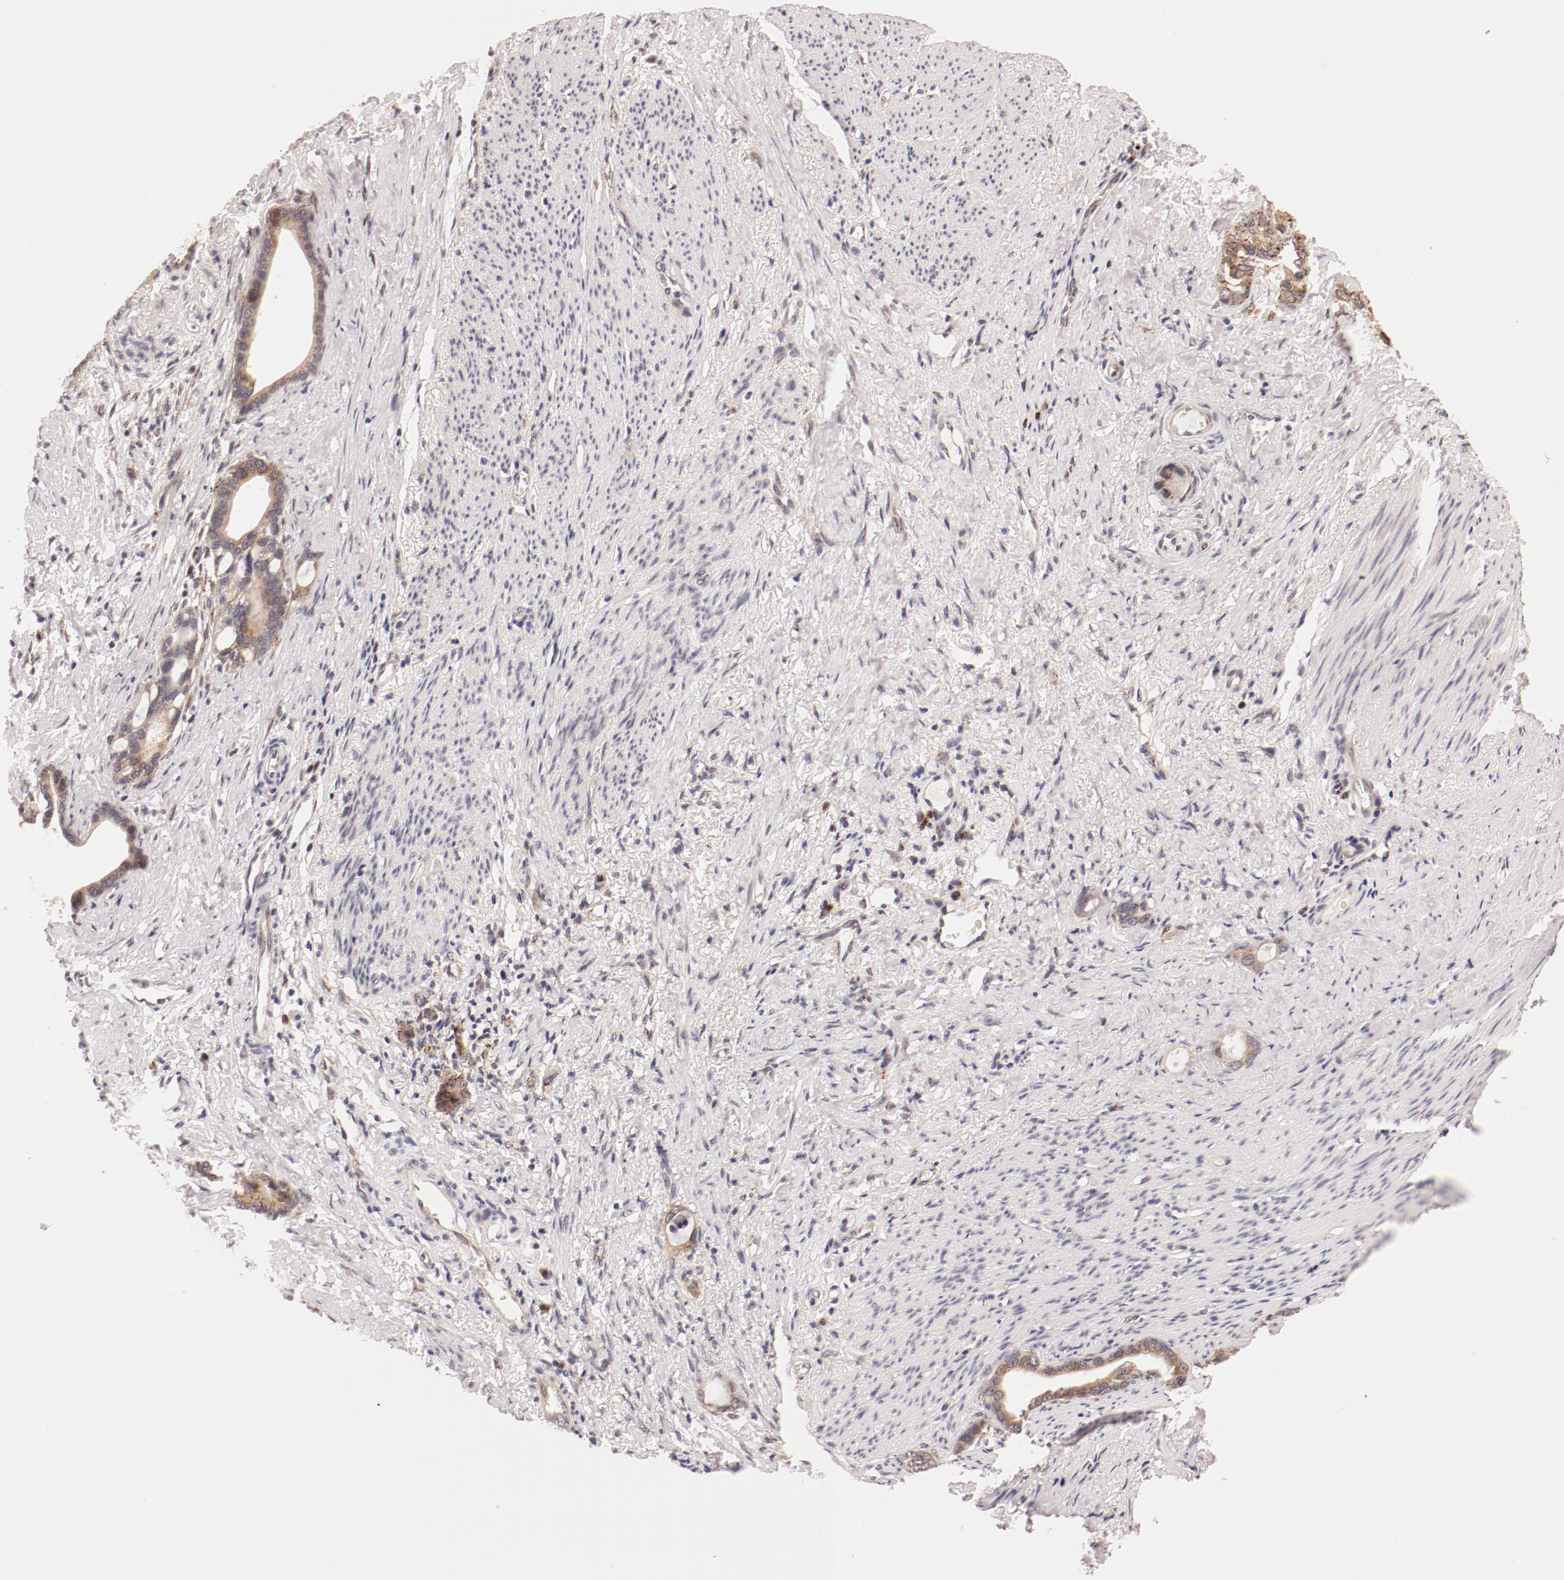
{"staining": {"intensity": "moderate", "quantity": ">75%", "location": "cytoplasmic/membranous"}, "tissue": "stomach cancer", "cell_type": "Tumor cells", "image_type": "cancer", "snomed": [{"axis": "morphology", "description": "Adenocarcinoma, NOS"}, {"axis": "topography", "description": "Stomach"}], "caption": "Protein staining by immunohistochemistry (IHC) exhibits moderate cytoplasmic/membranous expression in about >75% of tumor cells in stomach adenocarcinoma.", "gene": "RPL12", "patient": {"sex": "female", "age": 75}}